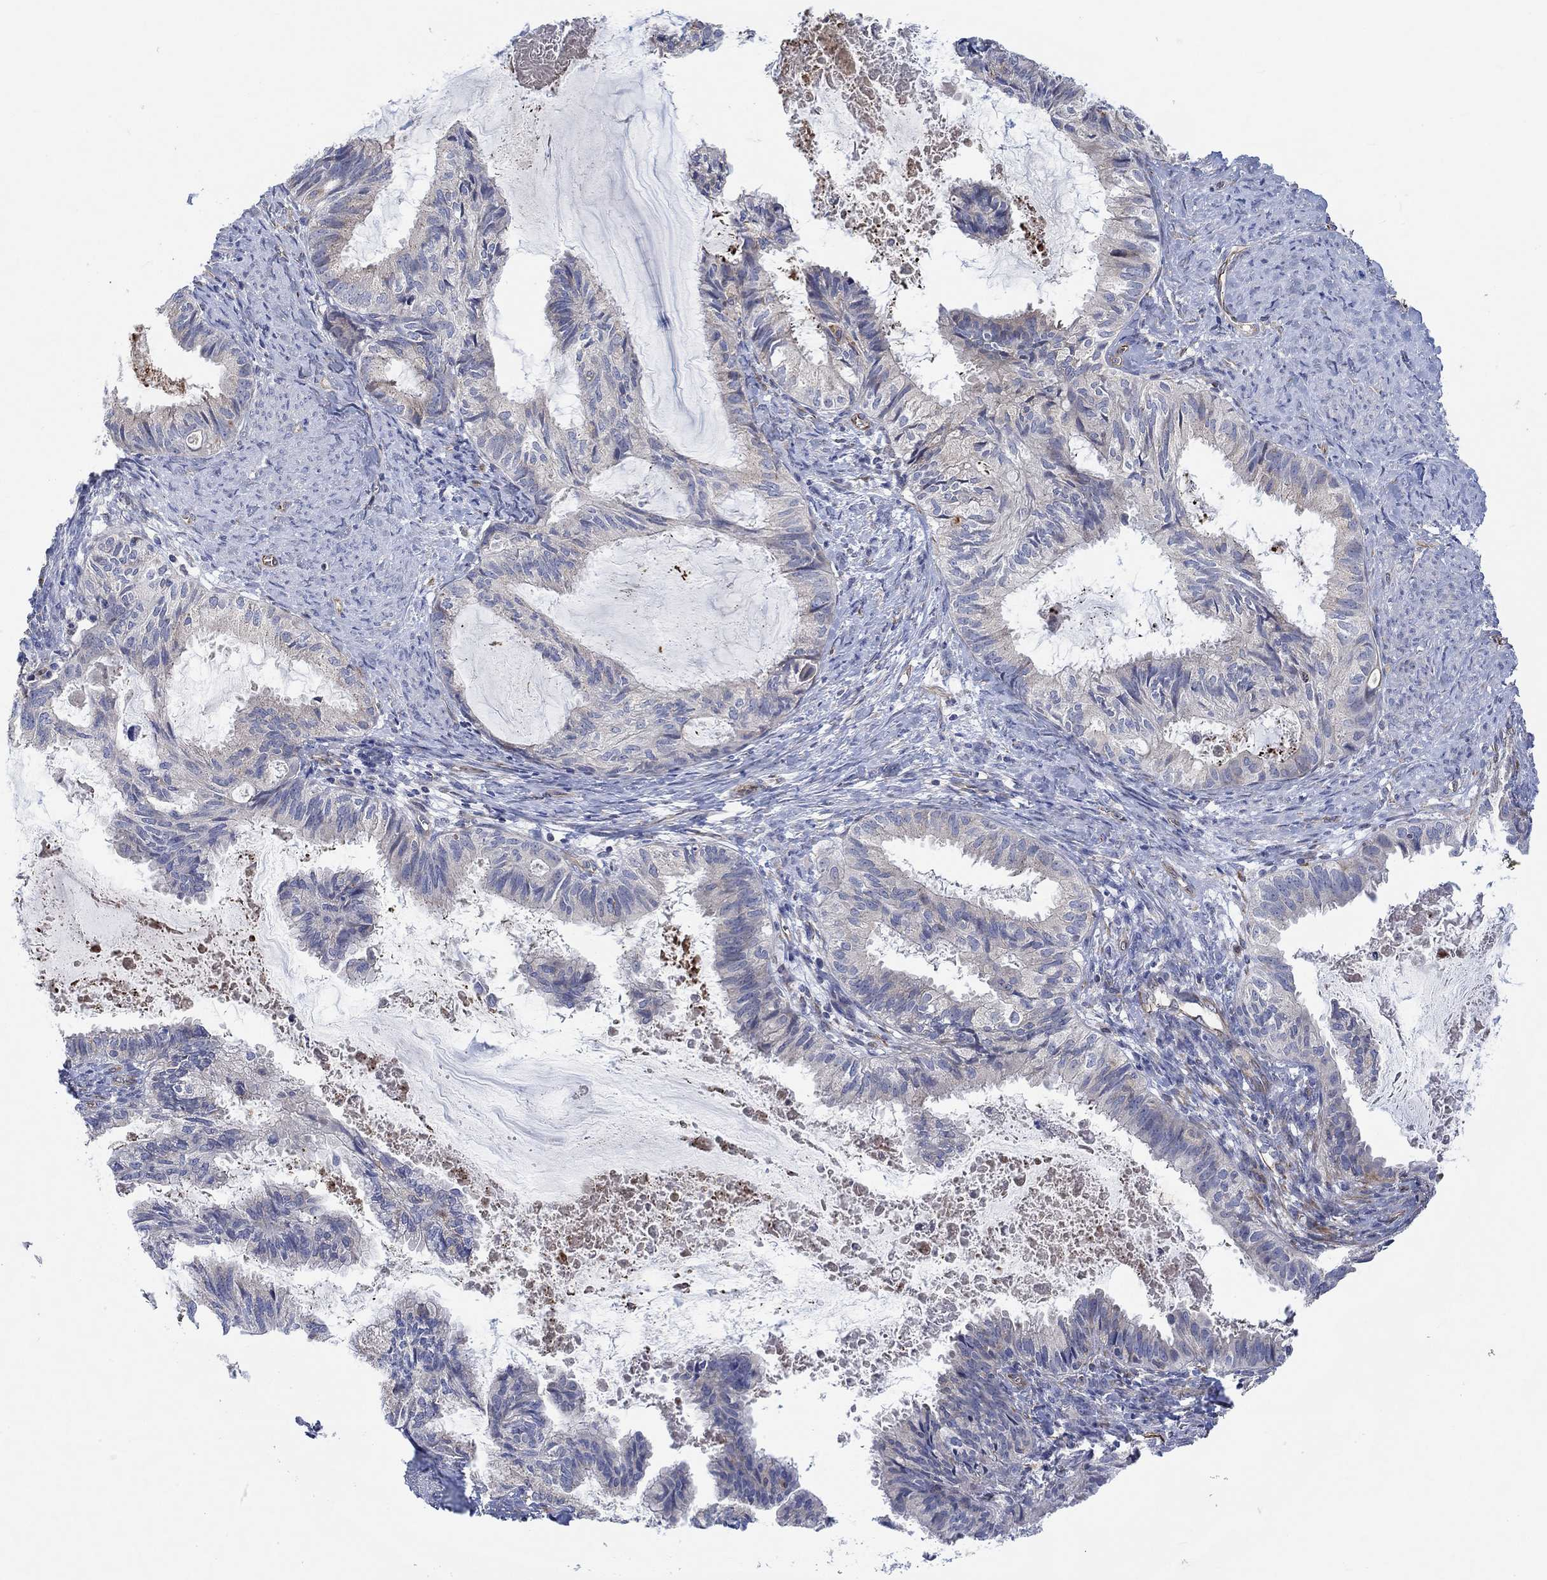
{"staining": {"intensity": "negative", "quantity": "none", "location": "none"}, "tissue": "endometrial cancer", "cell_type": "Tumor cells", "image_type": "cancer", "snomed": [{"axis": "morphology", "description": "Adenocarcinoma, NOS"}, {"axis": "topography", "description": "Endometrium"}], "caption": "Immunohistochemical staining of human endometrial cancer (adenocarcinoma) shows no significant staining in tumor cells.", "gene": "CAMK1D", "patient": {"sex": "female", "age": 86}}